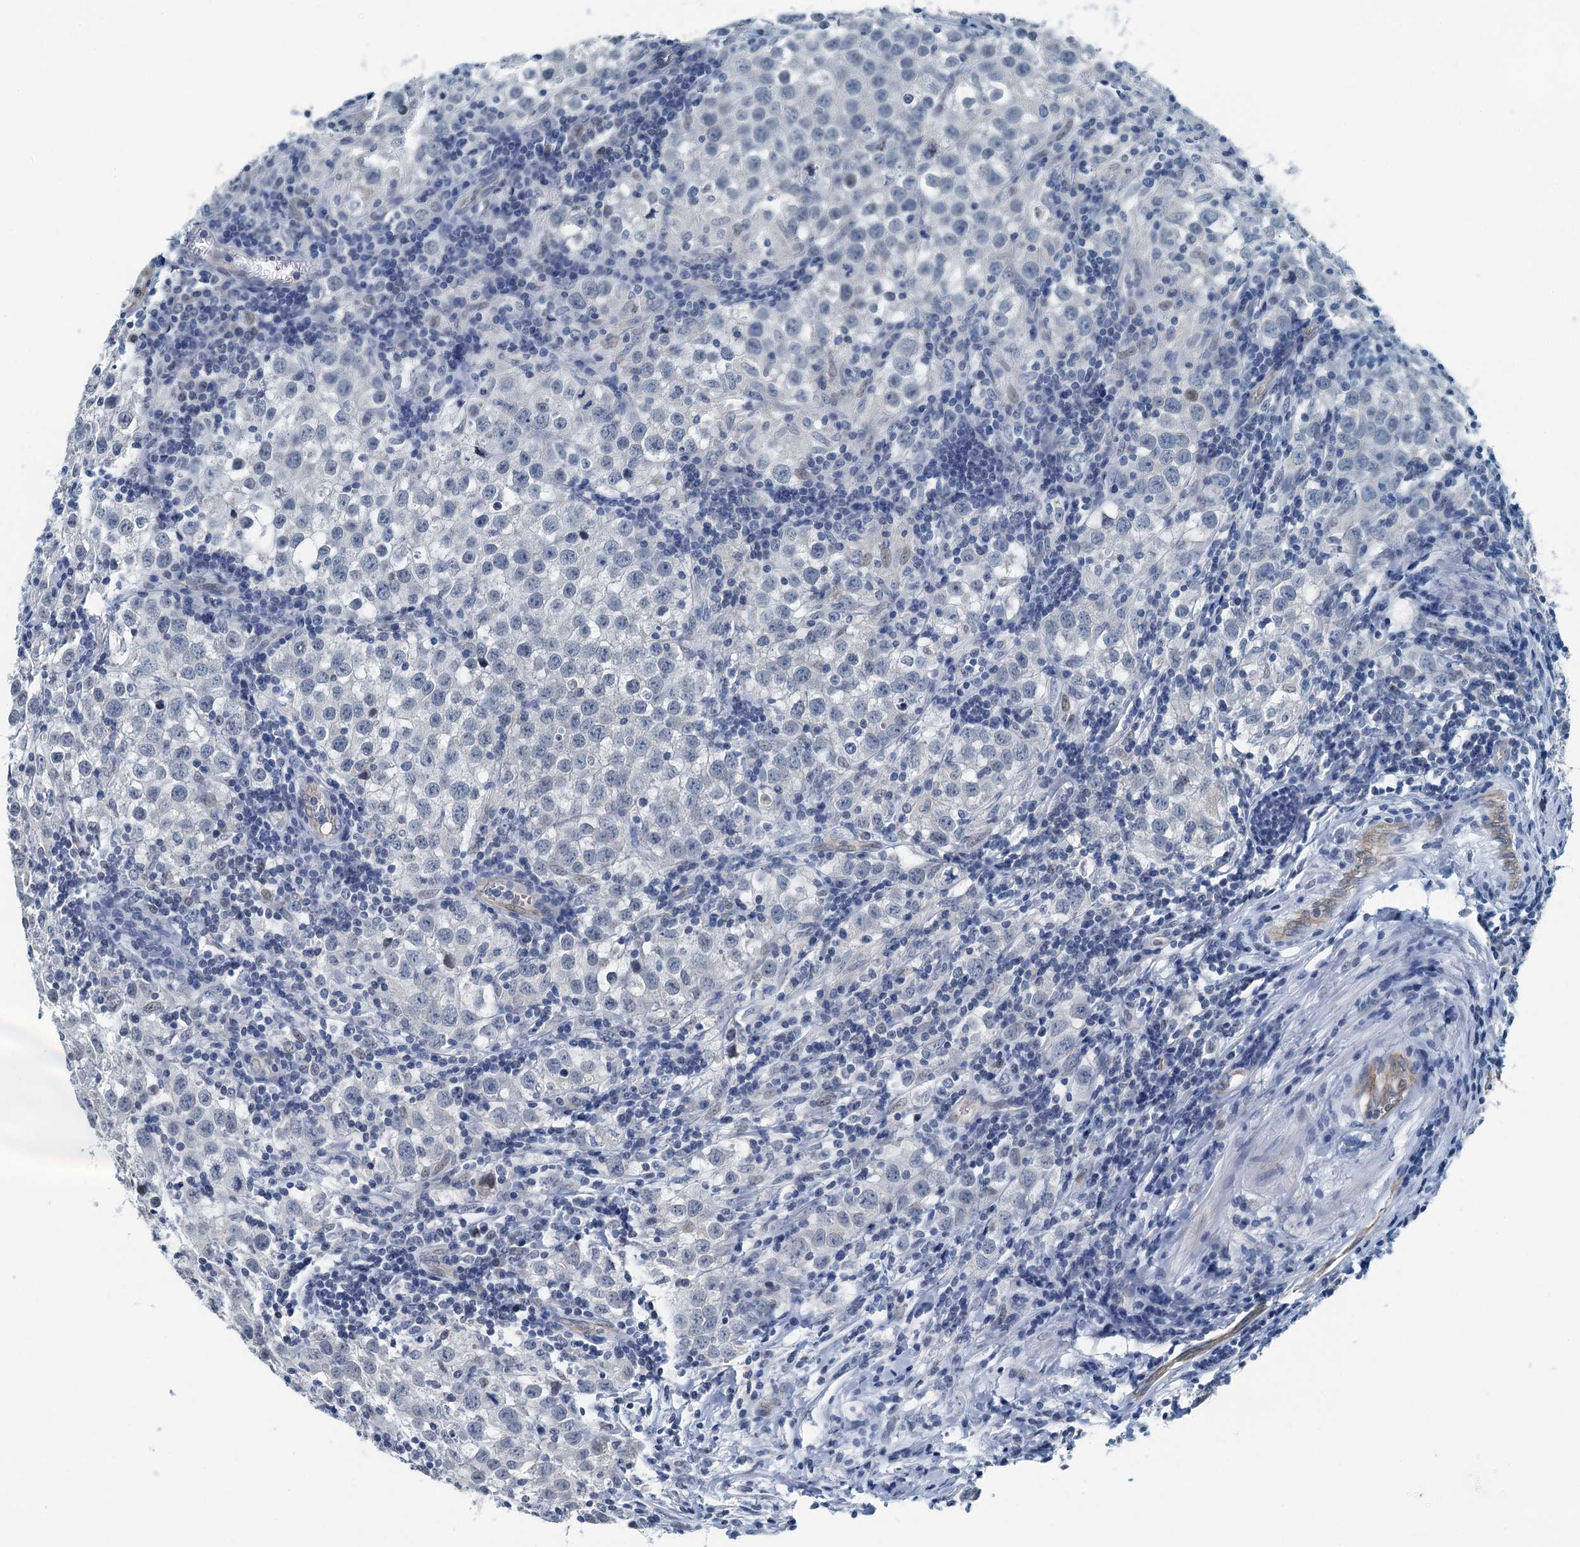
{"staining": {"intensity": "negative", "quantity": "none", "location": "none"}, "tissue": "testis cancer", "cell_type": "Tumor cells", "image_type": "cancer", "snomed": [{"axis": "morphology", "description": "Seminoma, NOS"}, {"axis": "morphology", "description": "Carcinoma, Embryonal, NOS"}, {"axis": "topography", "description": "Testis"}], "caption": "Tumor cells are negative for brown protein staining in testis embryonal carcinoma. (DAB (3,3'-diaminobenzidine) immunohistochemistry (IHC), high magnification).", "gene": "GFOD2", "patient": {"sex": "male", "age": 43}}